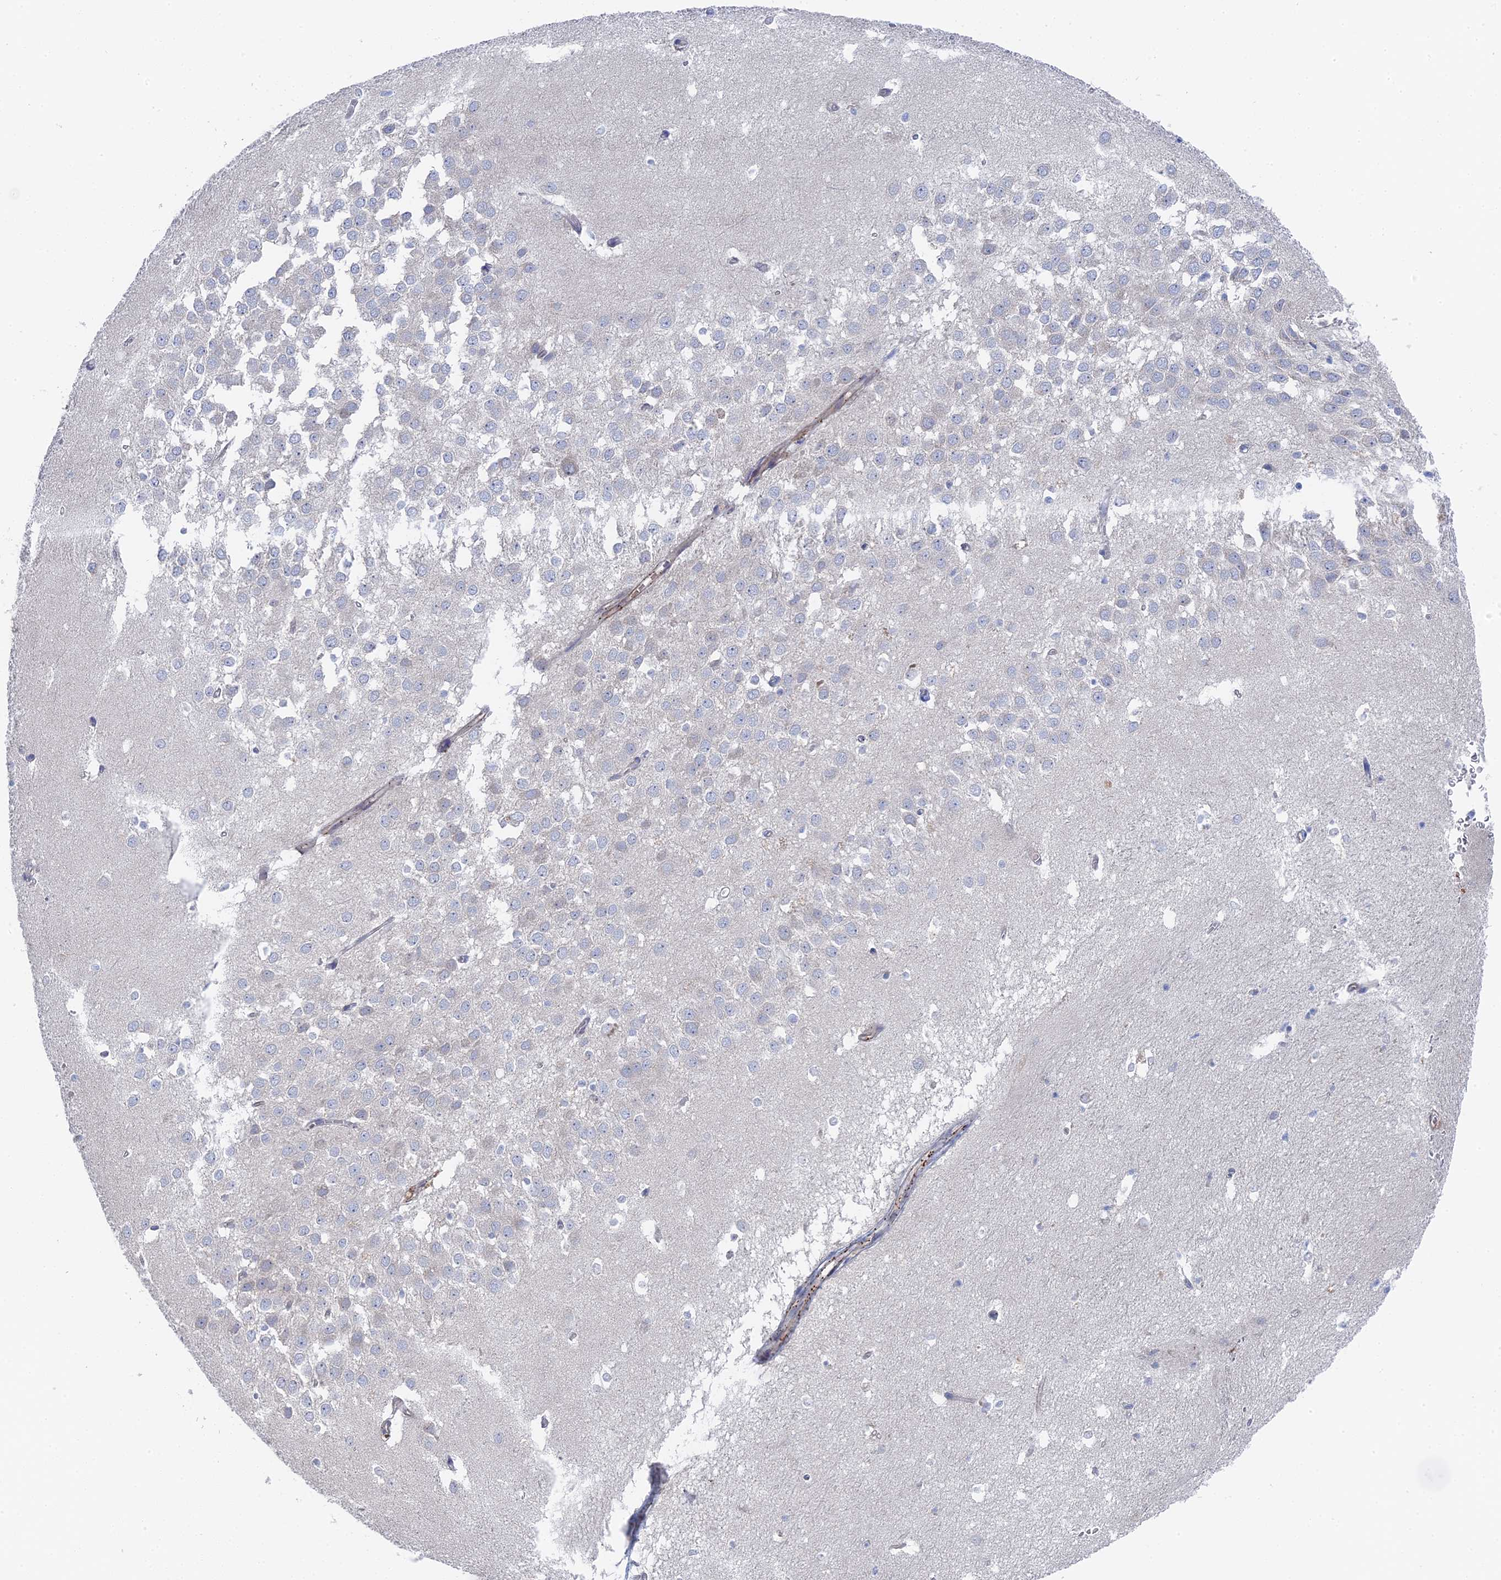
{"staining": {"intensity": "negative", "quantity": "none", "location": "none"}, "tissue": "hippocampus", "cell_type": "Glial cells", "image_type": "normal", "snomed": [{"axis": "morphology", "description": "Normal tissue, NOS"}, {"axis": "topography", "description": "Hippocampus"}], "caption": "Immunohistochemical staining of unremarkable human hippocampus shows no significant expression in glial cells.", "gene": "MTHFSD", "patient": {"sex": "female", "age": 64}}